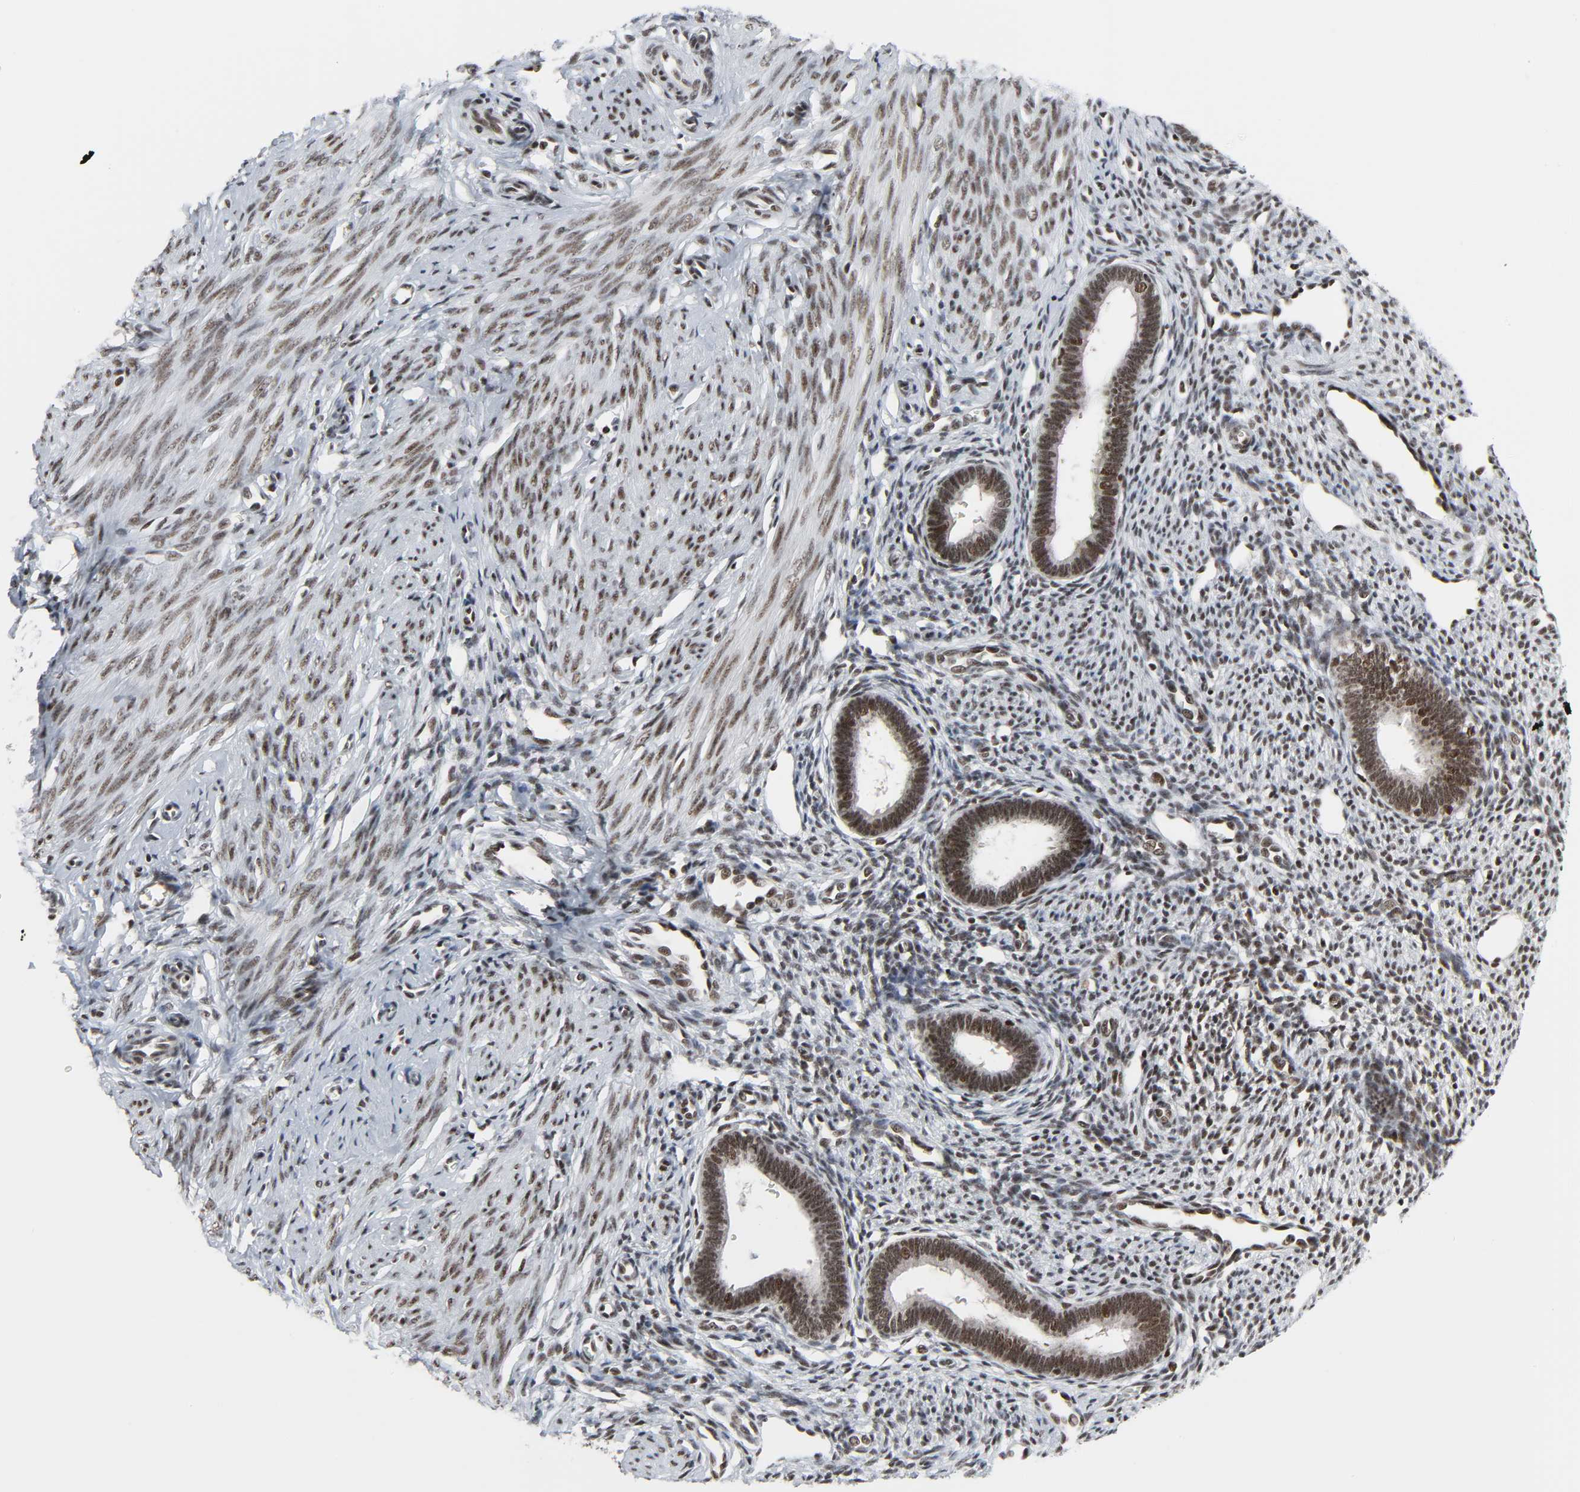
{"staining": {"intensity": "strong", "quantity": ">75%", "location": "nuclear"}, "tissue": "endometrium", "cell_type": "Cells in endometrial stroma", "image_type": "normal", "snomed": [{"axis": "morphology", "description": "Normal tissue, NOS"}, {"axis": "topography", "description": "Endometrium"}], "caption": "Immunohistochemical staining of normal human endometrium displays >75% levels of strong nuclear protein positivity in approximately >75% of cells in endometrial stroma.", "gene": "CDK7", "patient": {"sex": "female", "age": 27}}